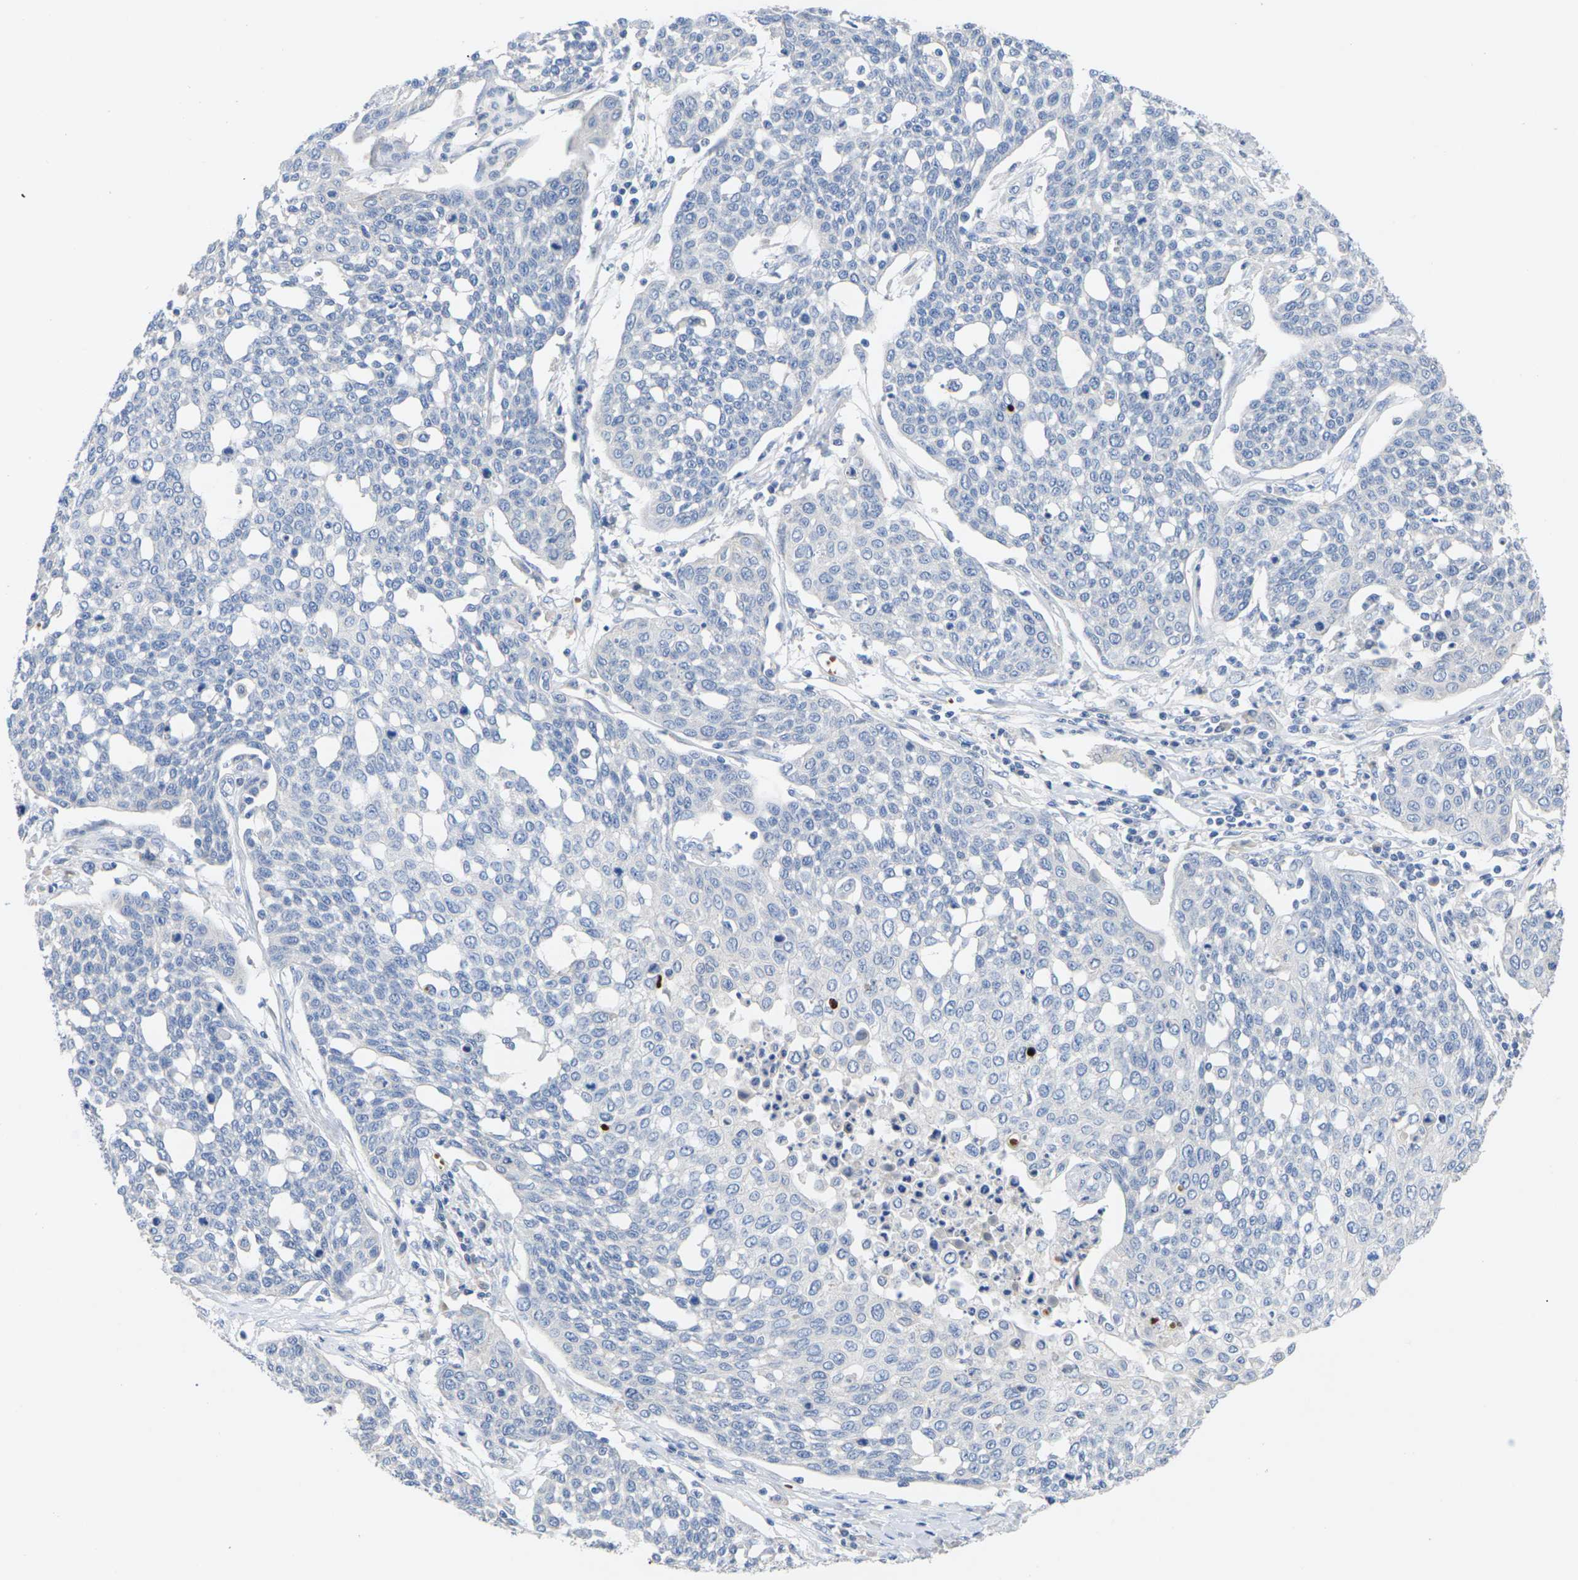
{"staining": {"intensity": "negative", "quantity": "none", "location": "none"}, "tissue": "cervical cancer", "cell_type": "Tumor cells", "image_type": "cancer", "snomed": [{"axis": "morphology", "description": "Squamous cell carcinoma, NOS"}, {"axis": "topography", "description": "Cervix"}], "caption": "IHC of human cervical squamous cell carcinoma reveals no expression in tumor cells.", "gene": "TMCO4", "patient": {"sex": "female", "age": 34}}